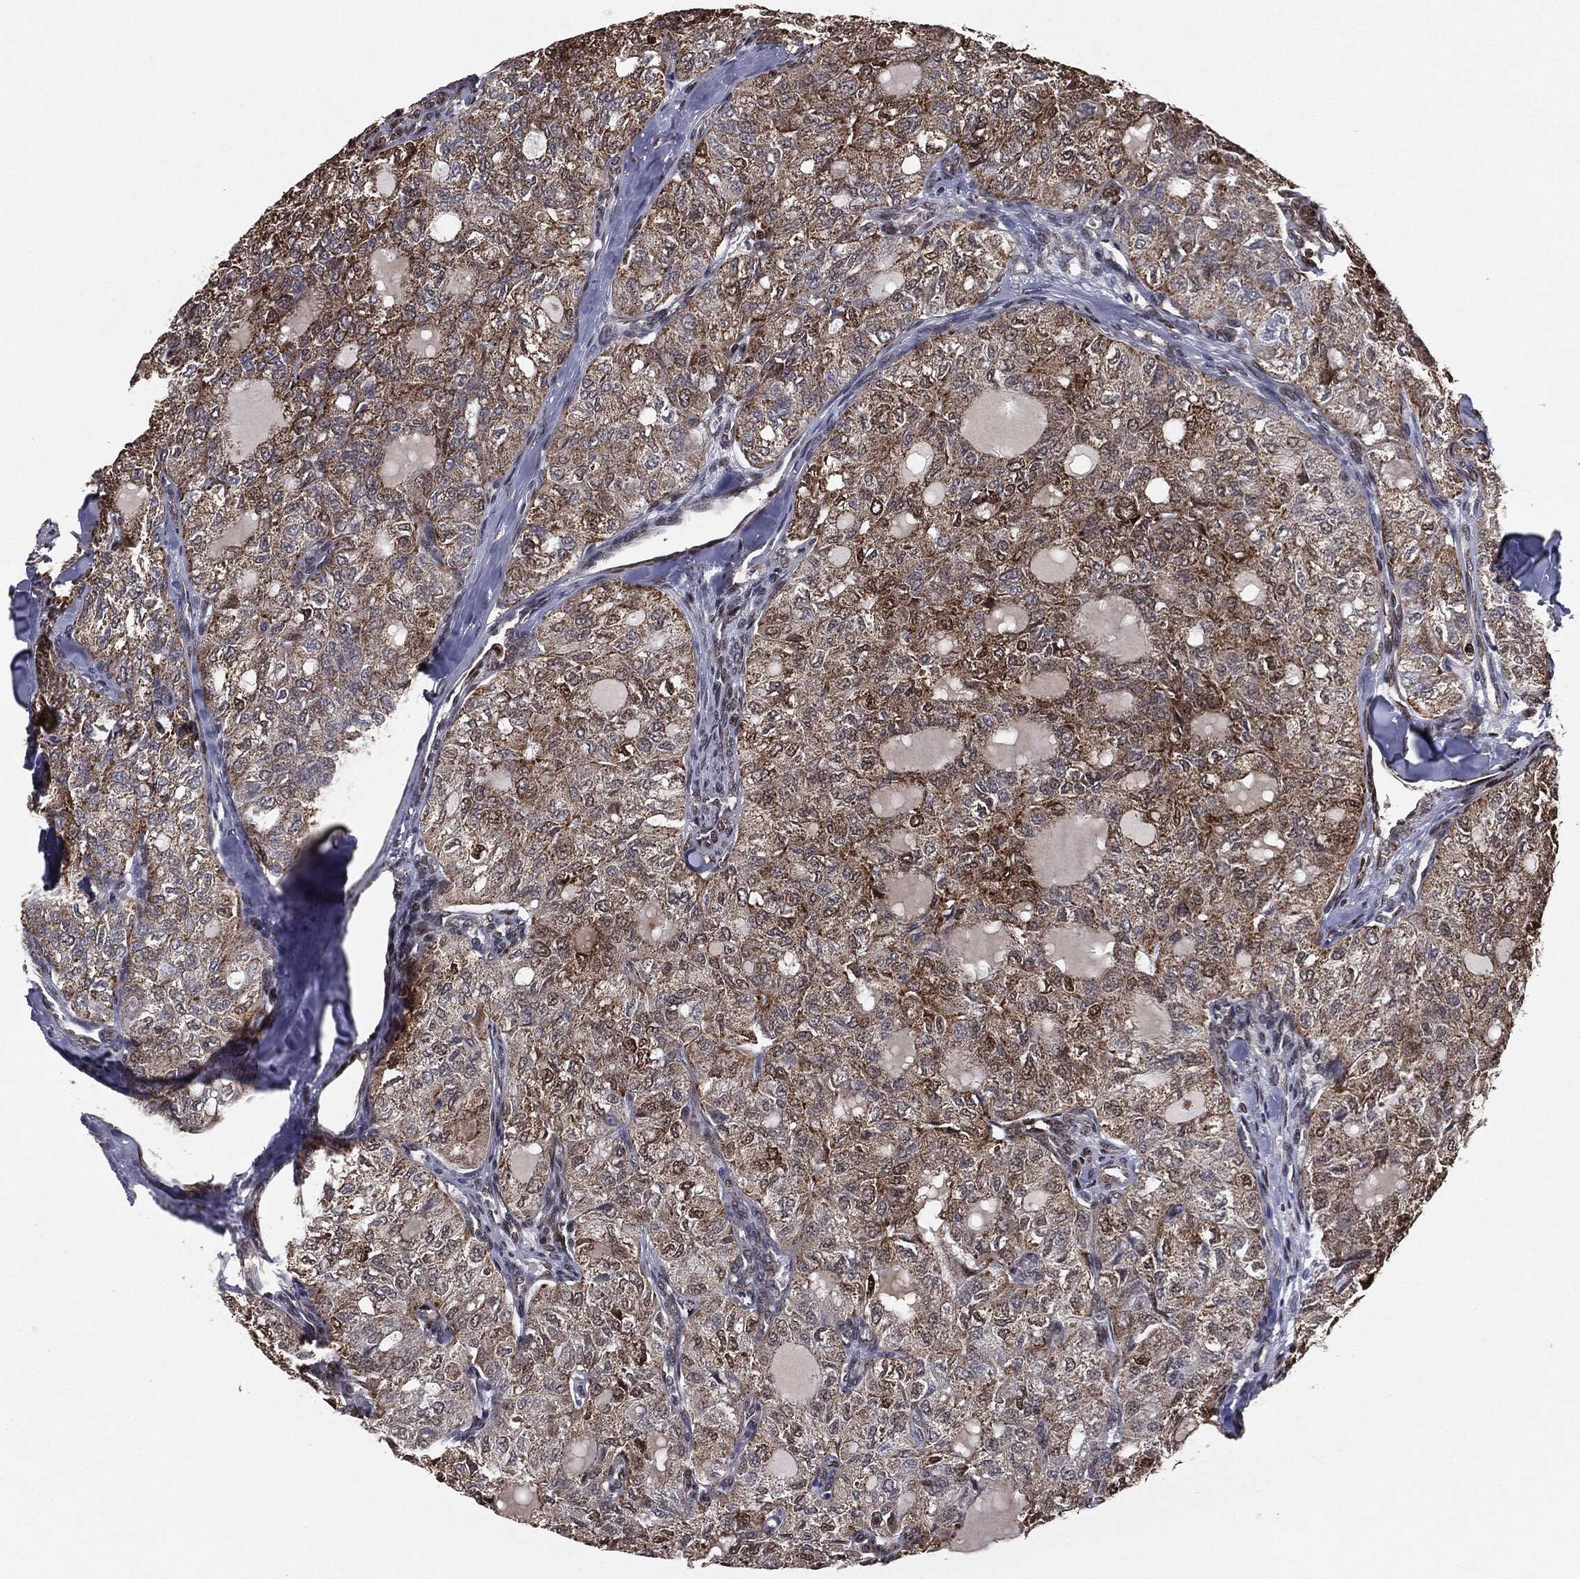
{"staining": {"intensity": "moderate", "quantity": ">75%", "location": "cytoplasmic/membranous"}, "tissue": "thyroid cancer", "cell_type": "Tumor cells", "image_type": "cancer", "snomed": [{"axis": "morphology", "description": "Follicular adenoma carcinoma, NOS"}, {"axis": "topography", "description": "Thyroid gland"}], "caption": "DAB immunohistochemical staining of human thyroid follicular adenoma carcinoma exhibits moderate cytoplasmic/membranous protein staining in about >75% of tumor cells.", "gene": "CHCHD2", "patient": {"sex": "male", "age": 75}}